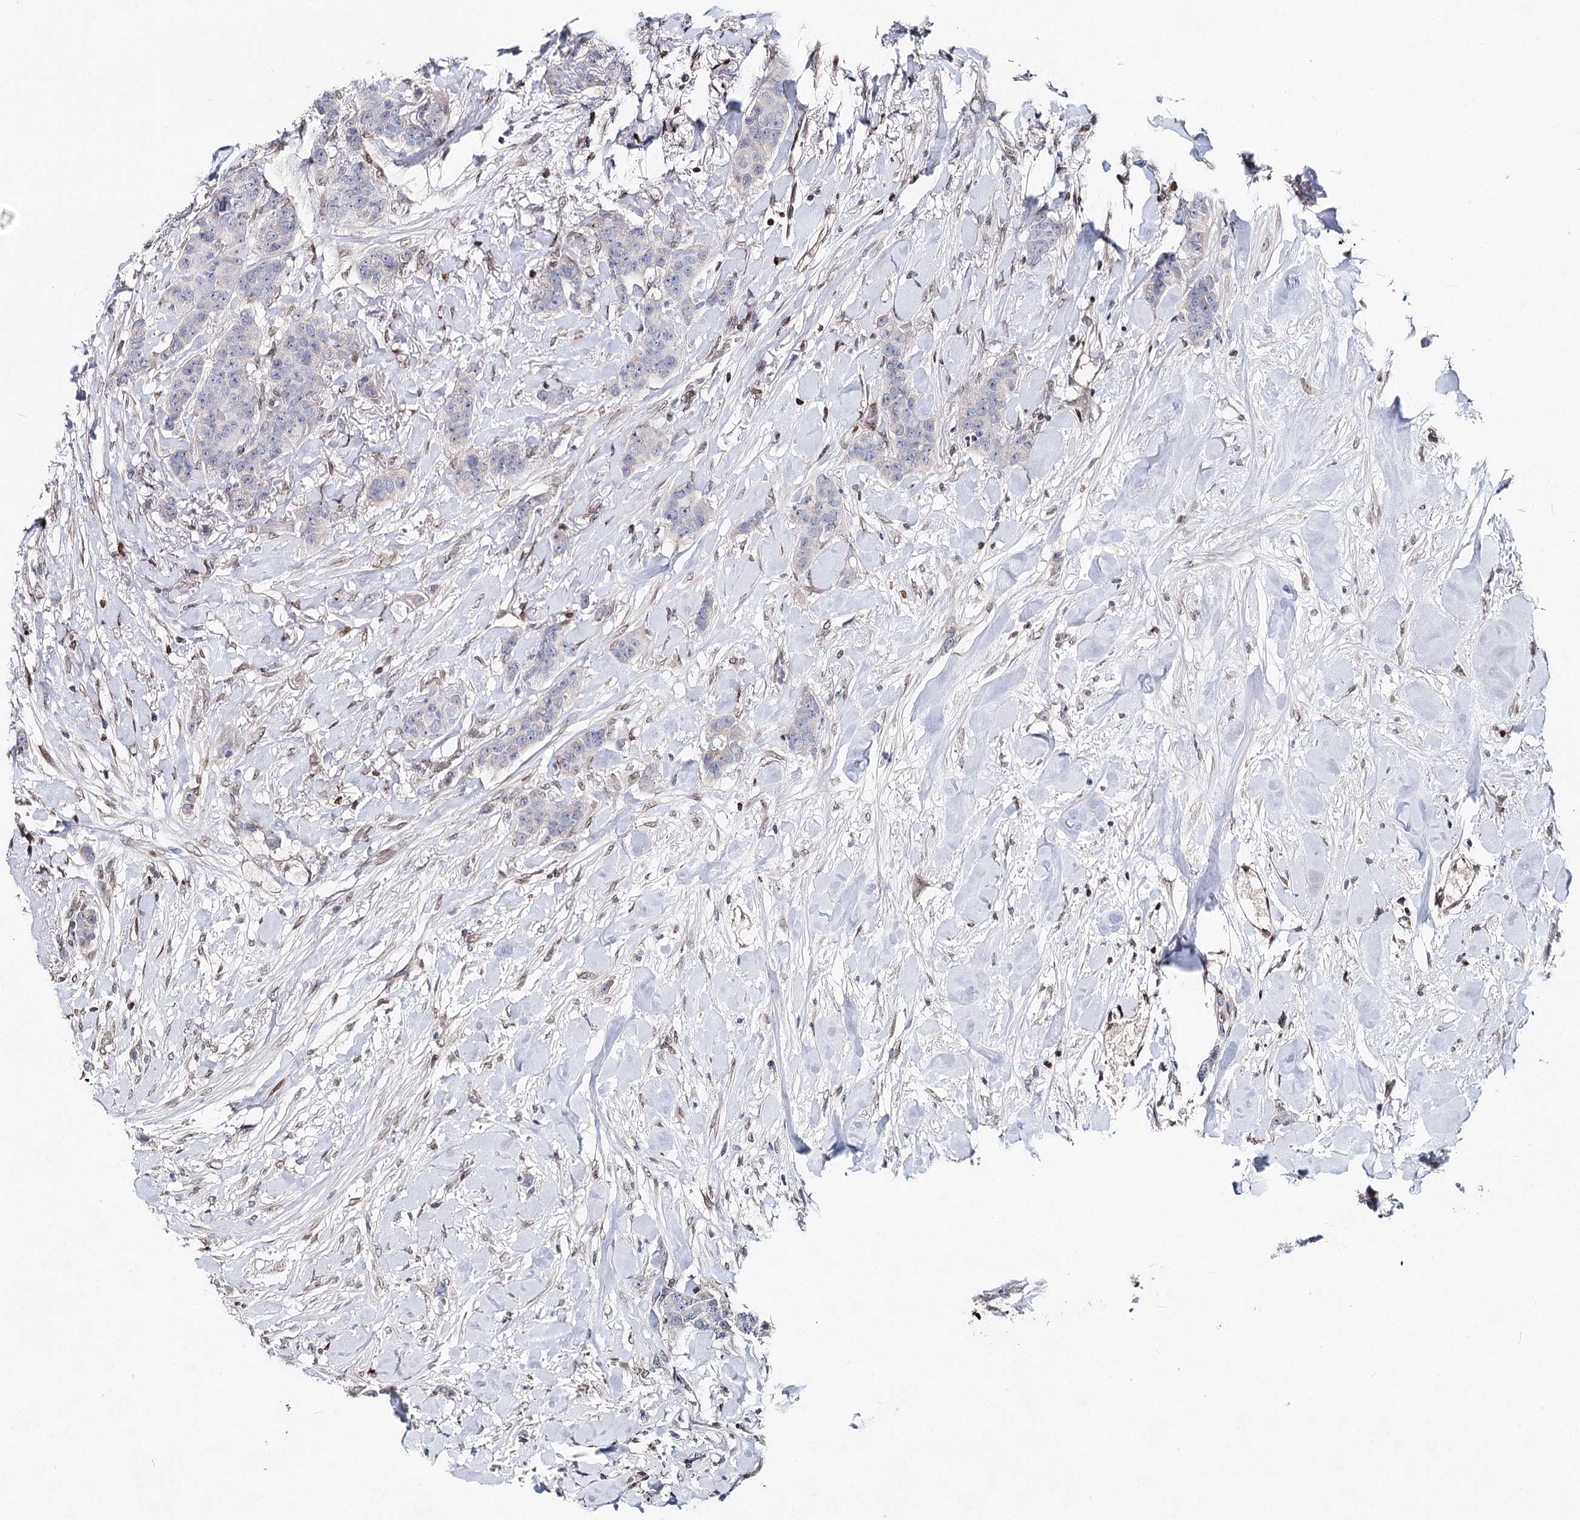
{"staining": {"intensity": "negative", "quantity": "none", "location": "none"}, "tissue": "breast cancer", "cell_type": "Tumor cells", "image_type": "cancer", "snomed": [{"axis": "morphology", "description": "Duct carcinoma"}, {"axis": "topography", "description": "Breast"}], "caption": "Protein analysis of breast cancer demonstrates no significant staining in tumor cells.", "gene": "FRMD4A", "patient": {"sex": "female", "age": 40}}